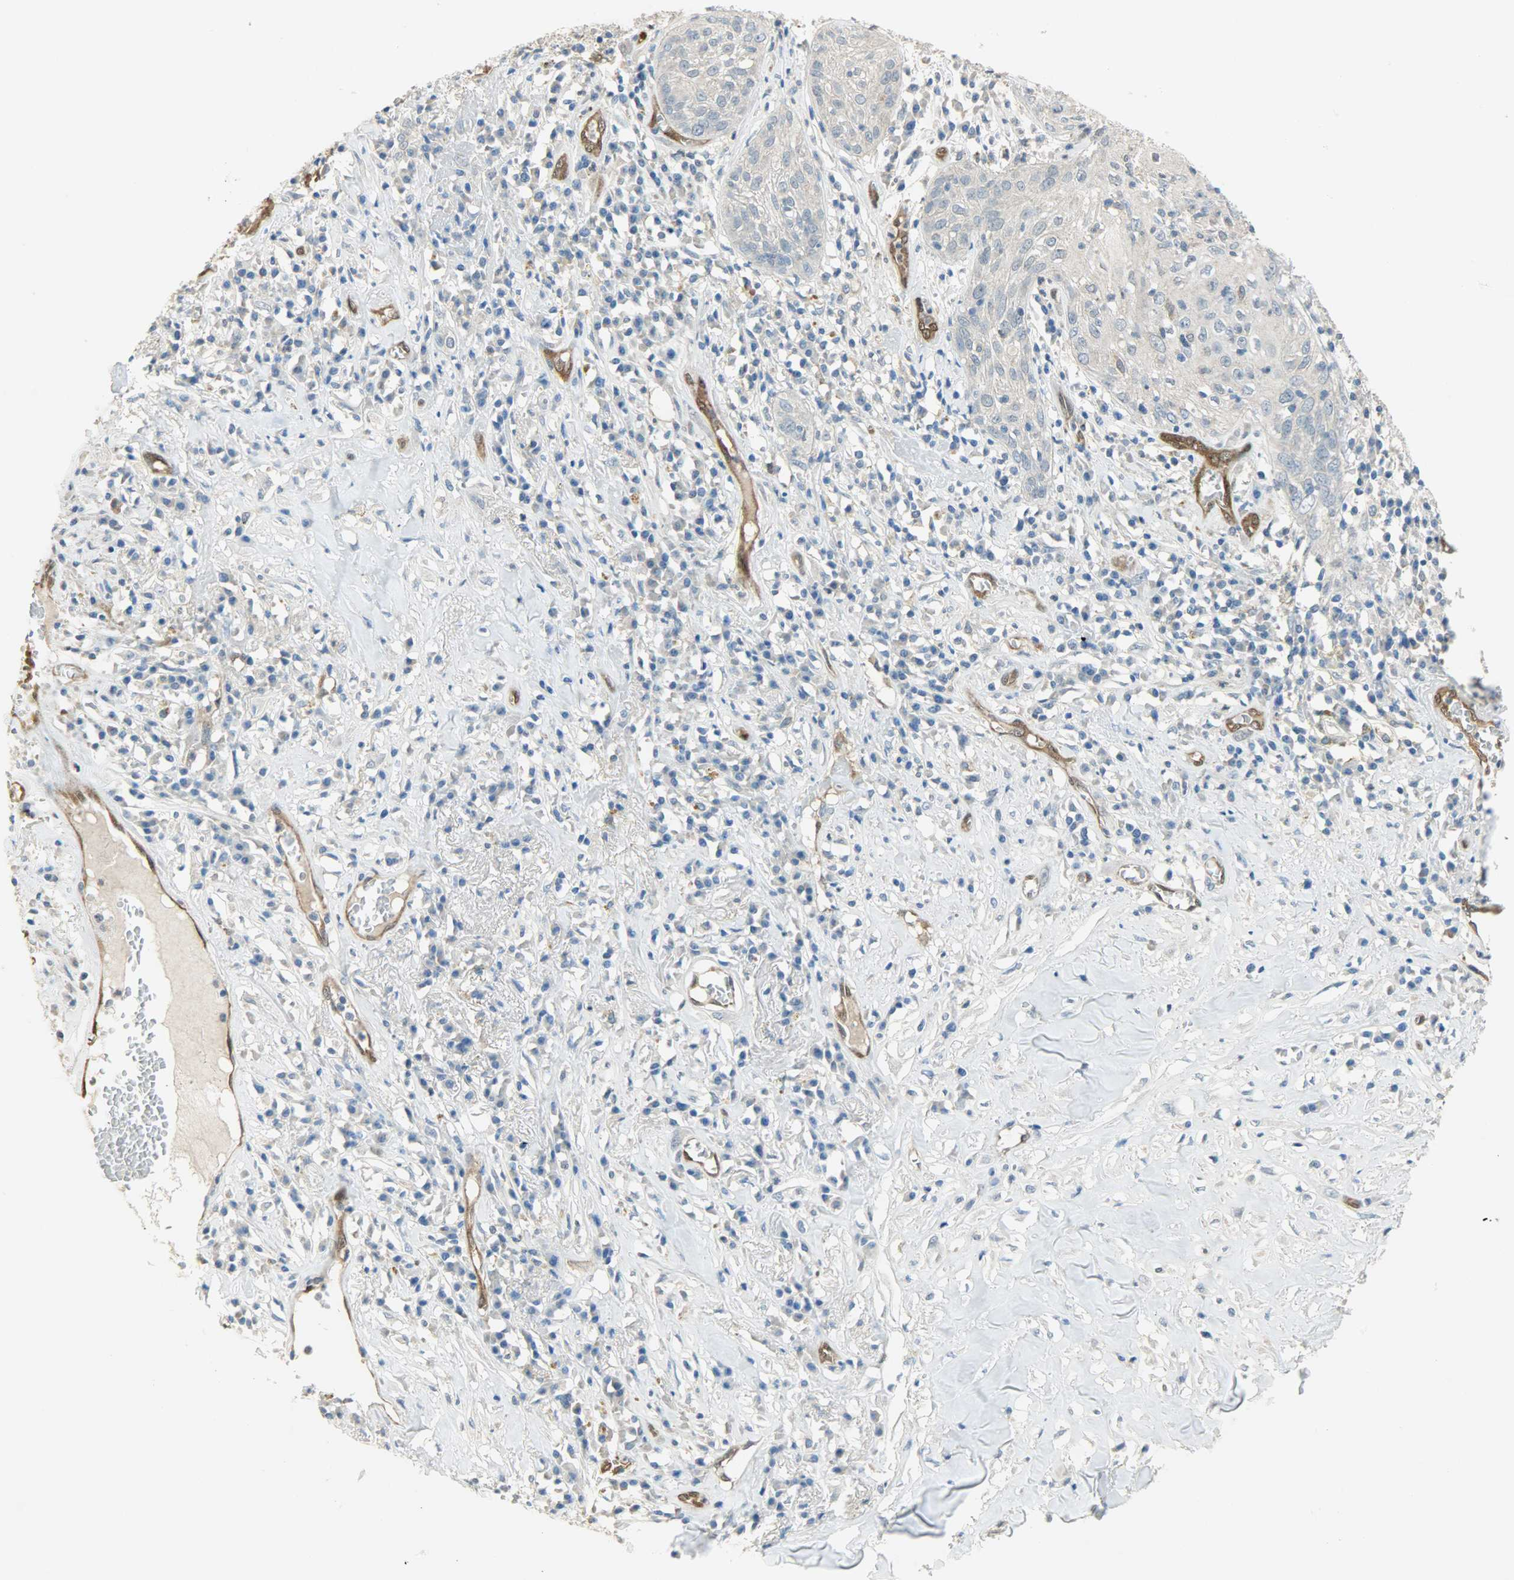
{"staining": {"intensity": "negative", "quantity": "none", "location": "none"}, "tissue": "skin cancer", "cell_type": "Tumor cells", "image_type": "cancer", "snomed": [{"axis": "morphology", "description": "Squamous cell carcinoma, NOS"}, {"axis": "topography", "description": "Skin"}], "caption": "This is an IHC image of skin cancer. There is no positivity in tumor cells.", "gene": "FKBP1A", "patient": {"sex": "male", "age": 65}}